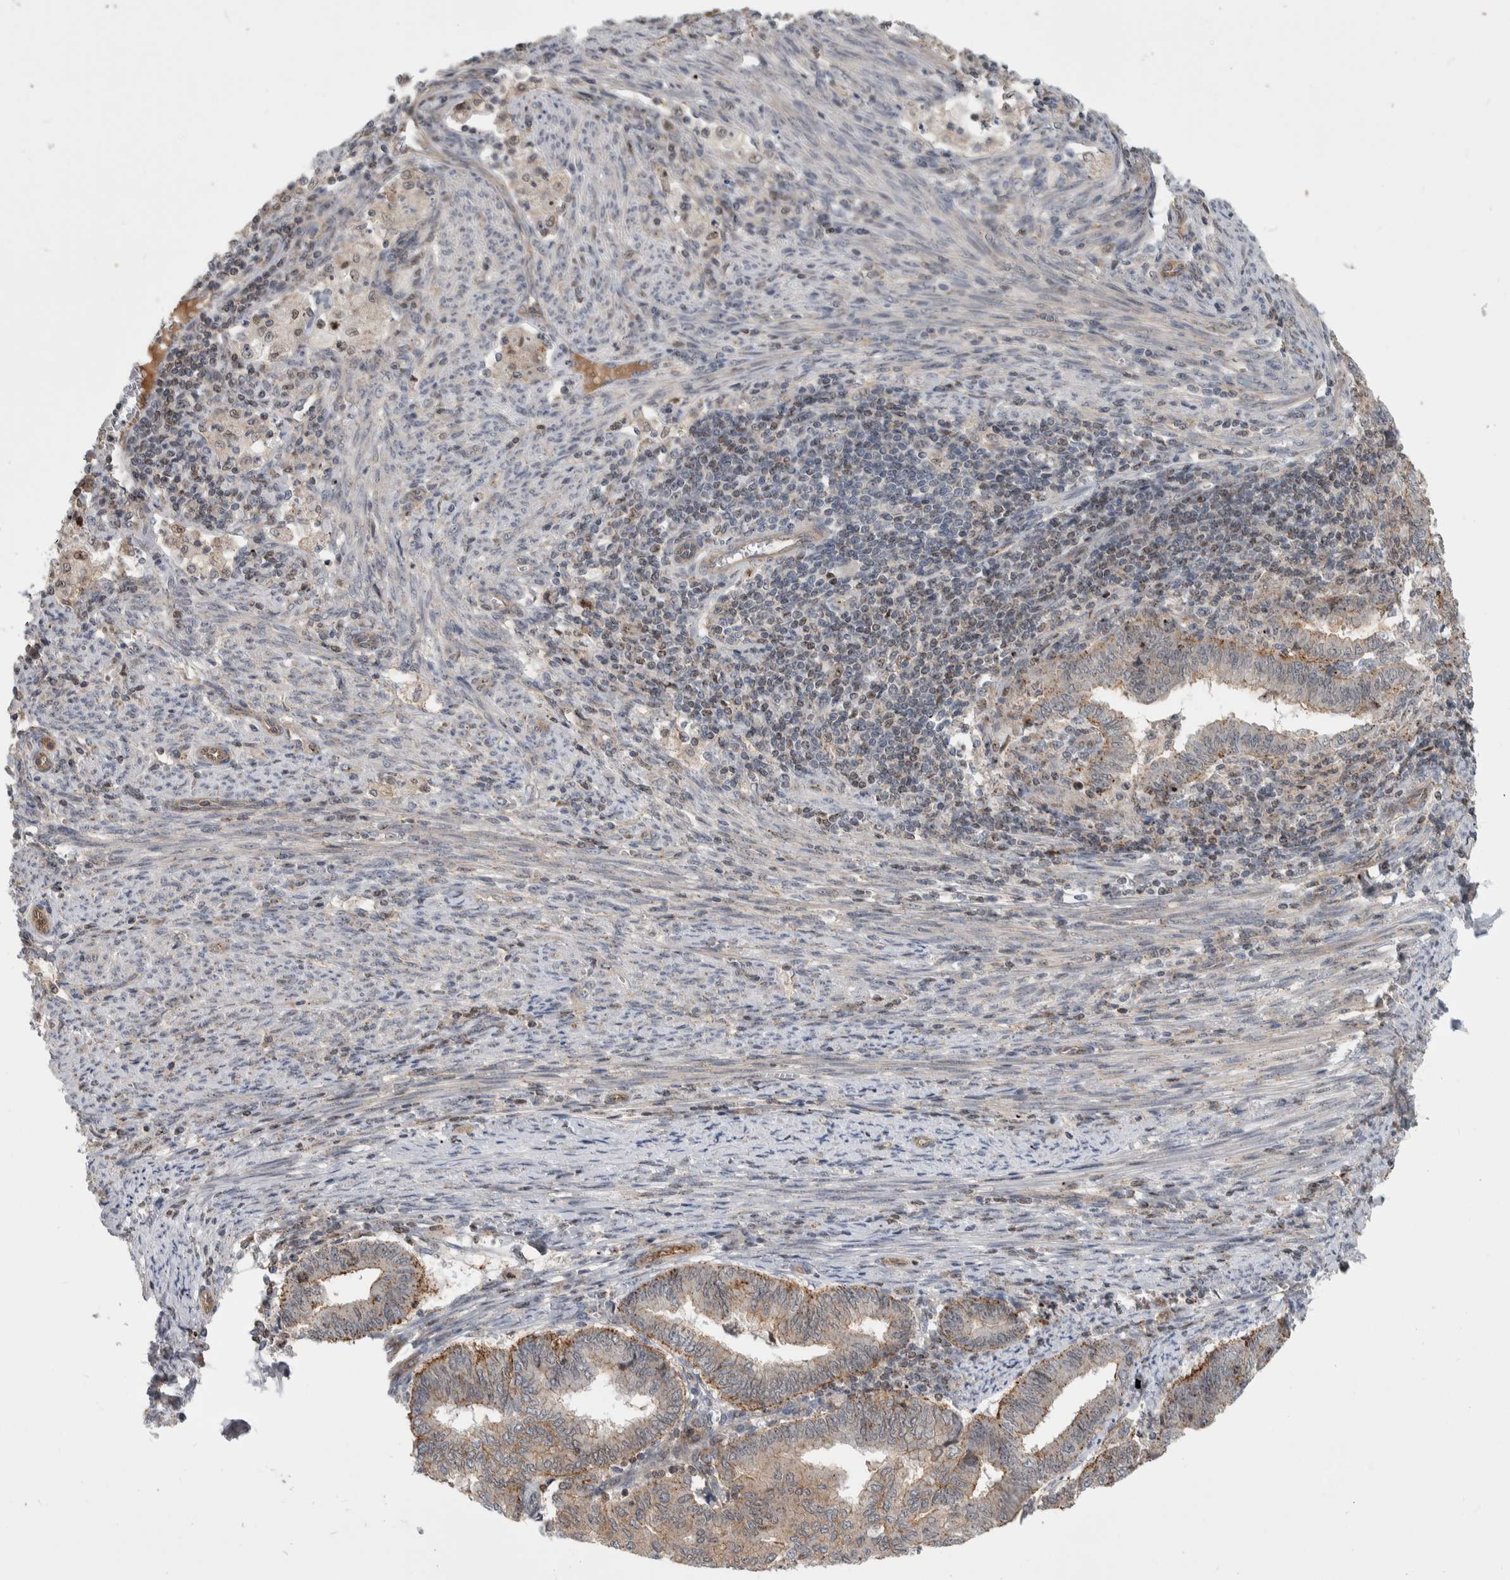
{"staining": {"intensity": "weak", "quantity": ">75%", "location": "cytoplasmic/membranous"}, "tissue": "endometrial cancer", "cell_type": "Tumor cells", "image_type": "cancer", "snomed": [{"axis": "morphology", "description": "Polyp, NOS"}, {"axis": "morphology", "description": "Adenocarcinoma, NOS"}, {"axis": "morphology", "description": "Adenoma, NOS"}, {"axis": "topography", "description": "Endometrium"}], "caption": "Polyp (endometrial) stained for a protein displays weak cytoplasmic/membranous positivity in tumor cells.", "gene": "MSL1", "patient": {"sex": "female", "age": 79}}